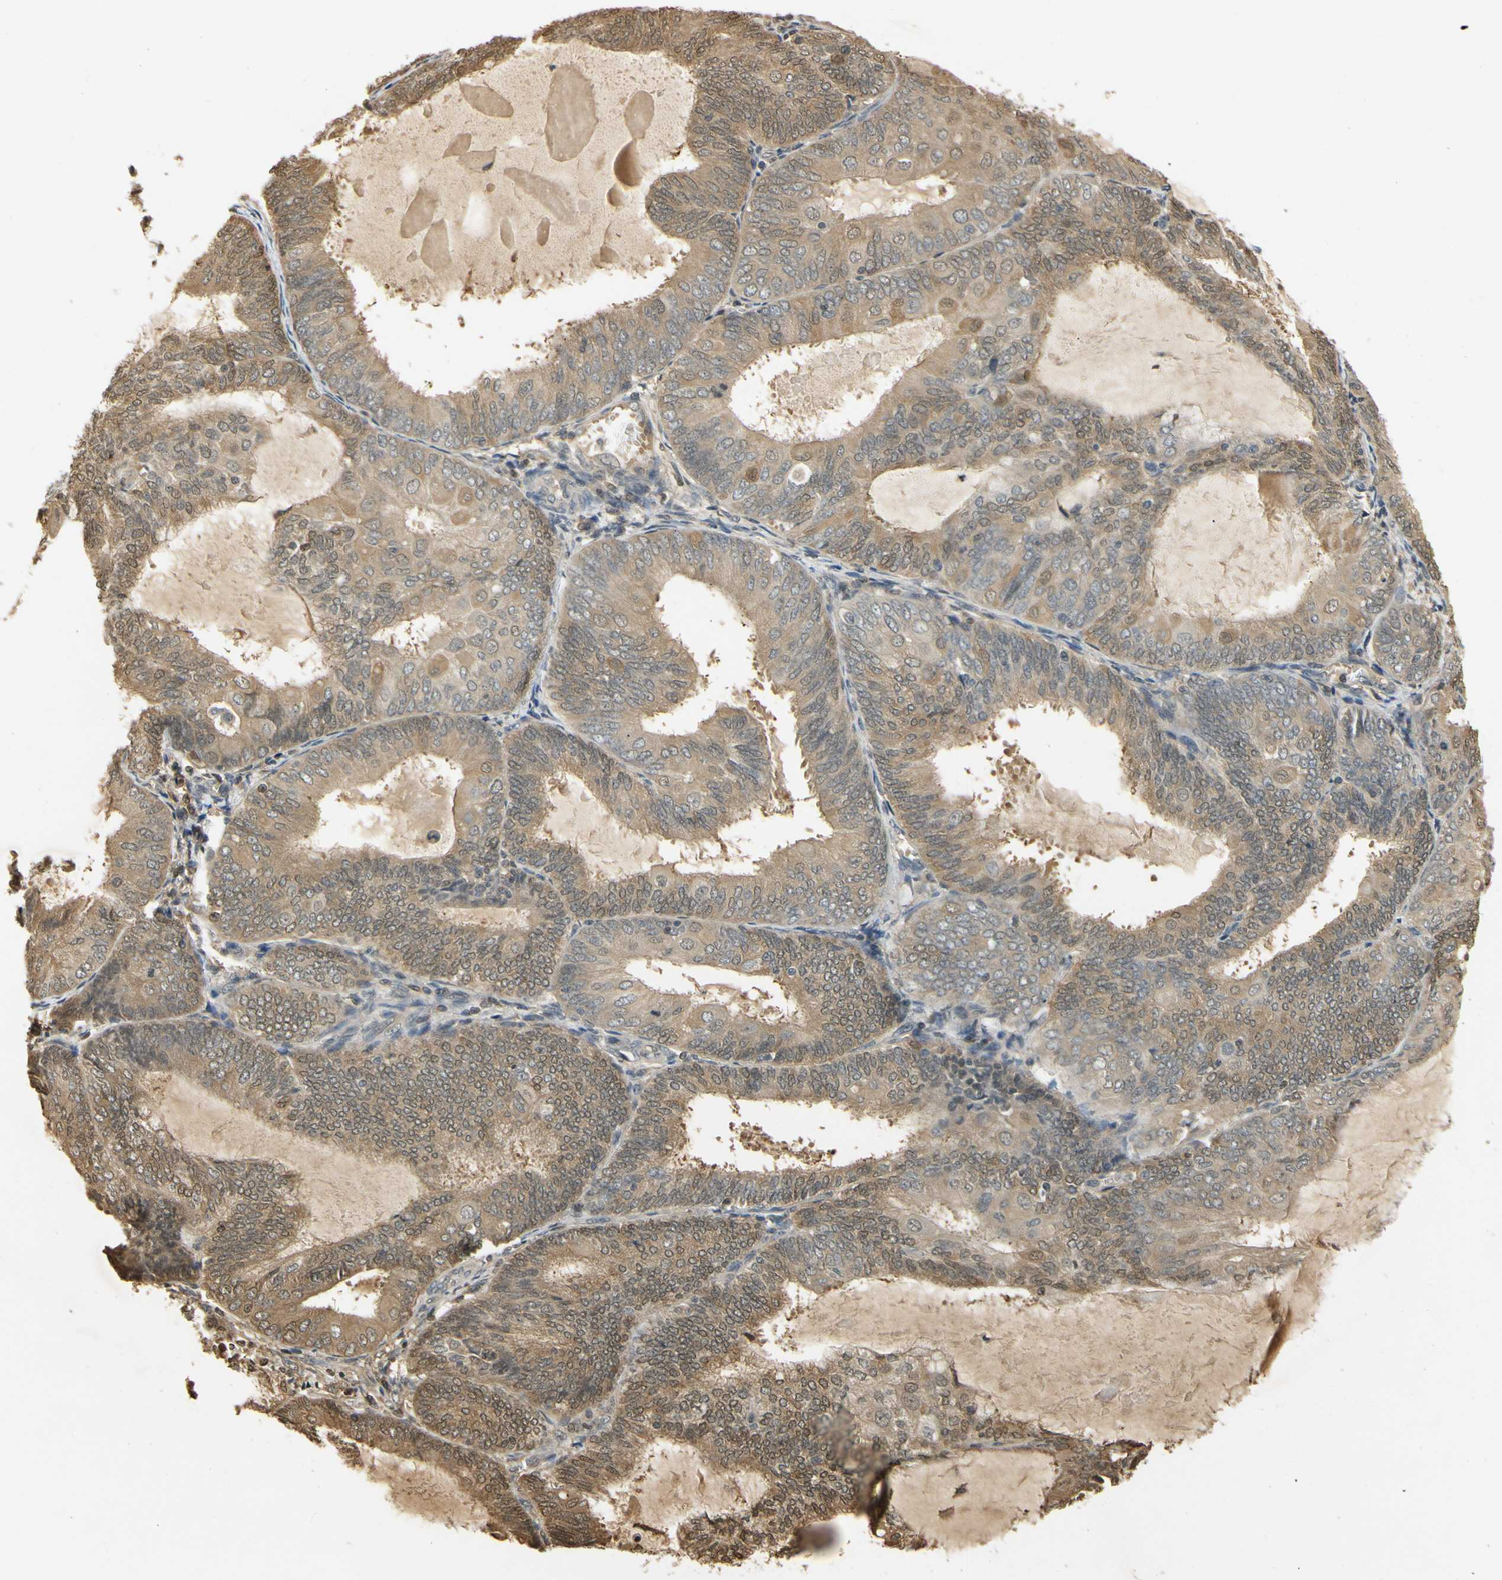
{"staining": {"intensity": "moderate", "quantity": ">75%", "location": "cytoplasmic/membranous"}, "tissue": "endometrial cancer", "cell_type": "Tumor cells", "image_type": "cancer", "snomed": [{"axis": "morphology", "description": "Adenocarcinoma, NOS"}, {"axis": "topography", "description": "Endometrium"}], "caption": "A brown stain labels moderate cytoplasmic/membranous positivity of a protein in human endometrial adenocarcinoma tumor cells.", "gene": "SOD1", "patient": {"sex": "female", "age": 81}}